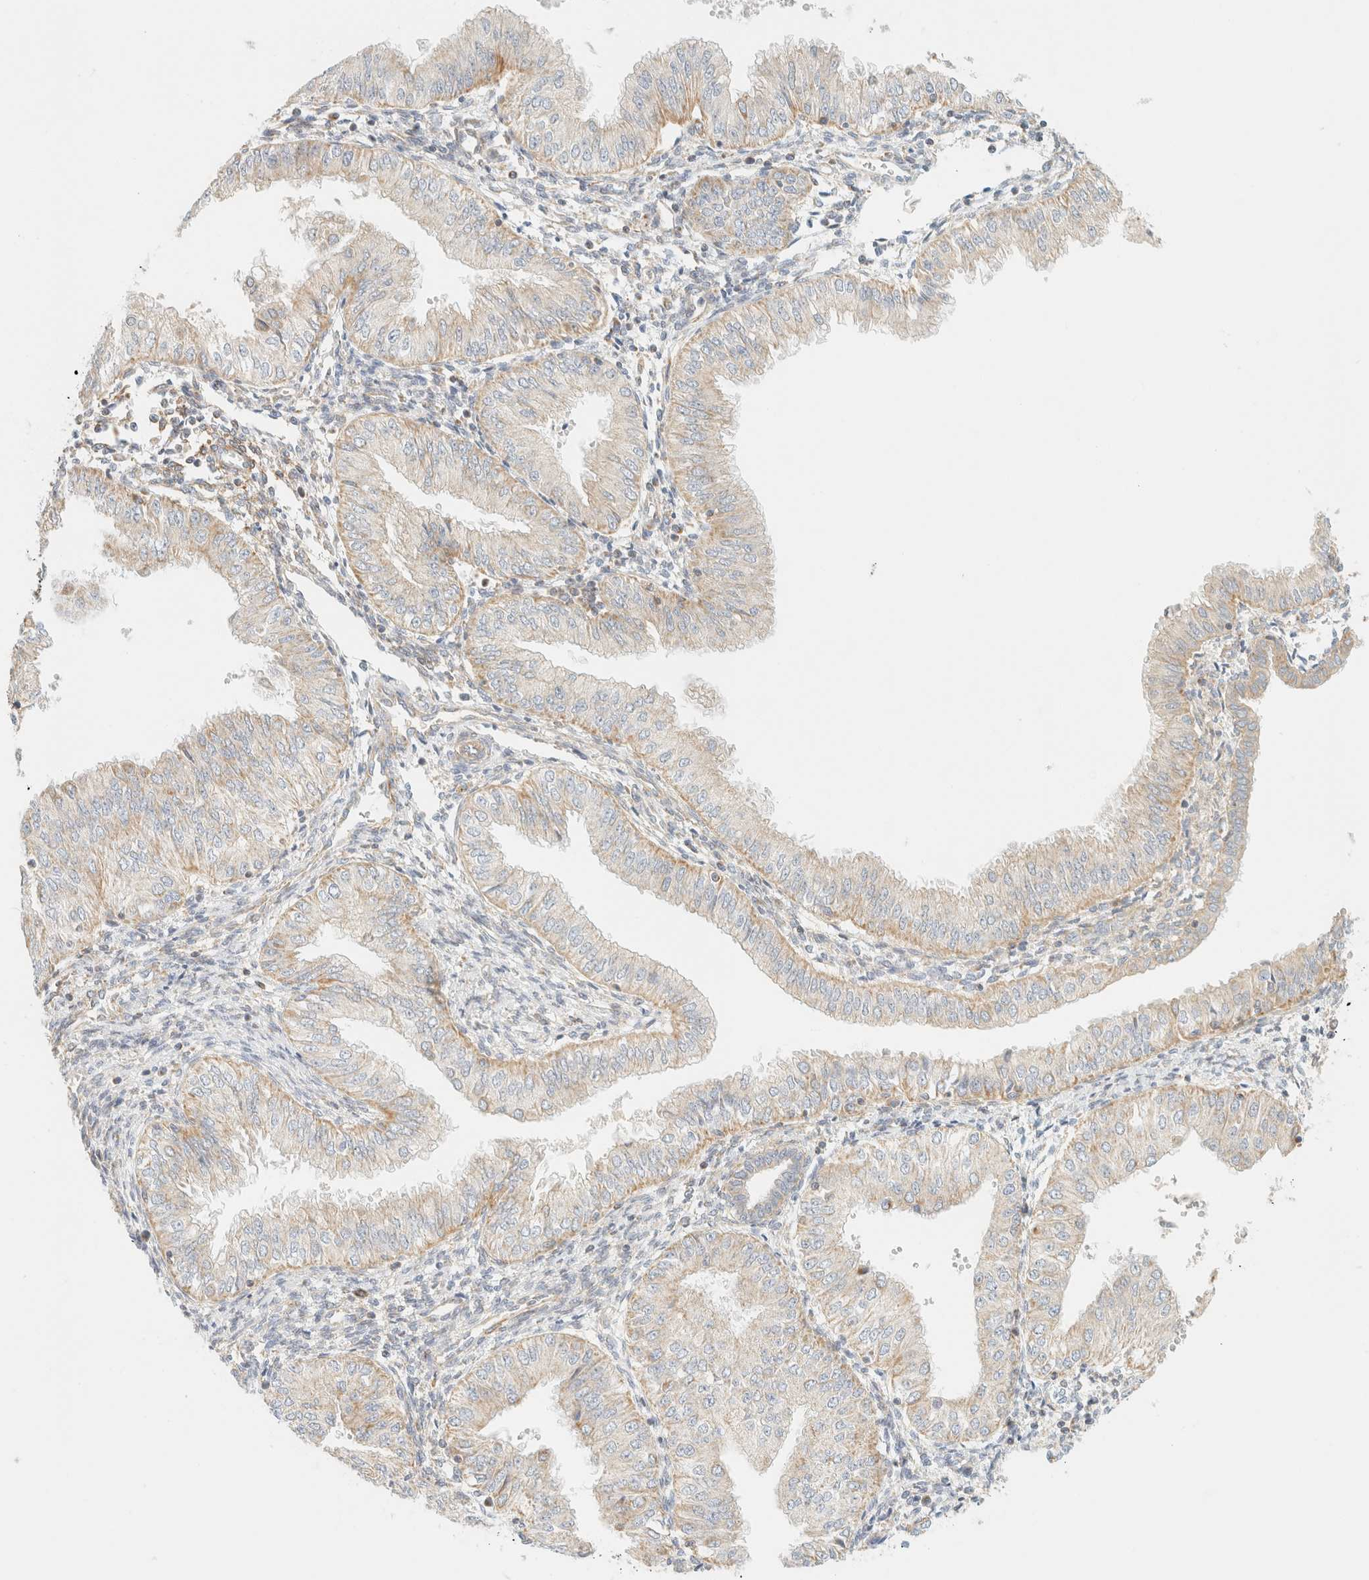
{"staining": {"intensity": "weak", "quantity": "25%-75%", "location": "cytoplasmic/membranous"}, "tissue": "endometrial cancer", "cell_type": "Tumor cells", "image_type": "cancer", "snomed": [{"axis": "morphology", "description": "Normal tissue, NOS"}, {"axis": "morphology", "description": "Adenocarcinoma, NOS"}, {"axis": "topography", "description": "Endometrium"}], "caption": "A photomicrograph showing weak cytoplasmic/membranous staining in about 25%-75% of tumor cells in endometrial cancer (adenocarcinoma), as visualized by brown immunohistochemical staining.", "gene": "MRM3", "patient": {"sex": "female", "age": 53}}